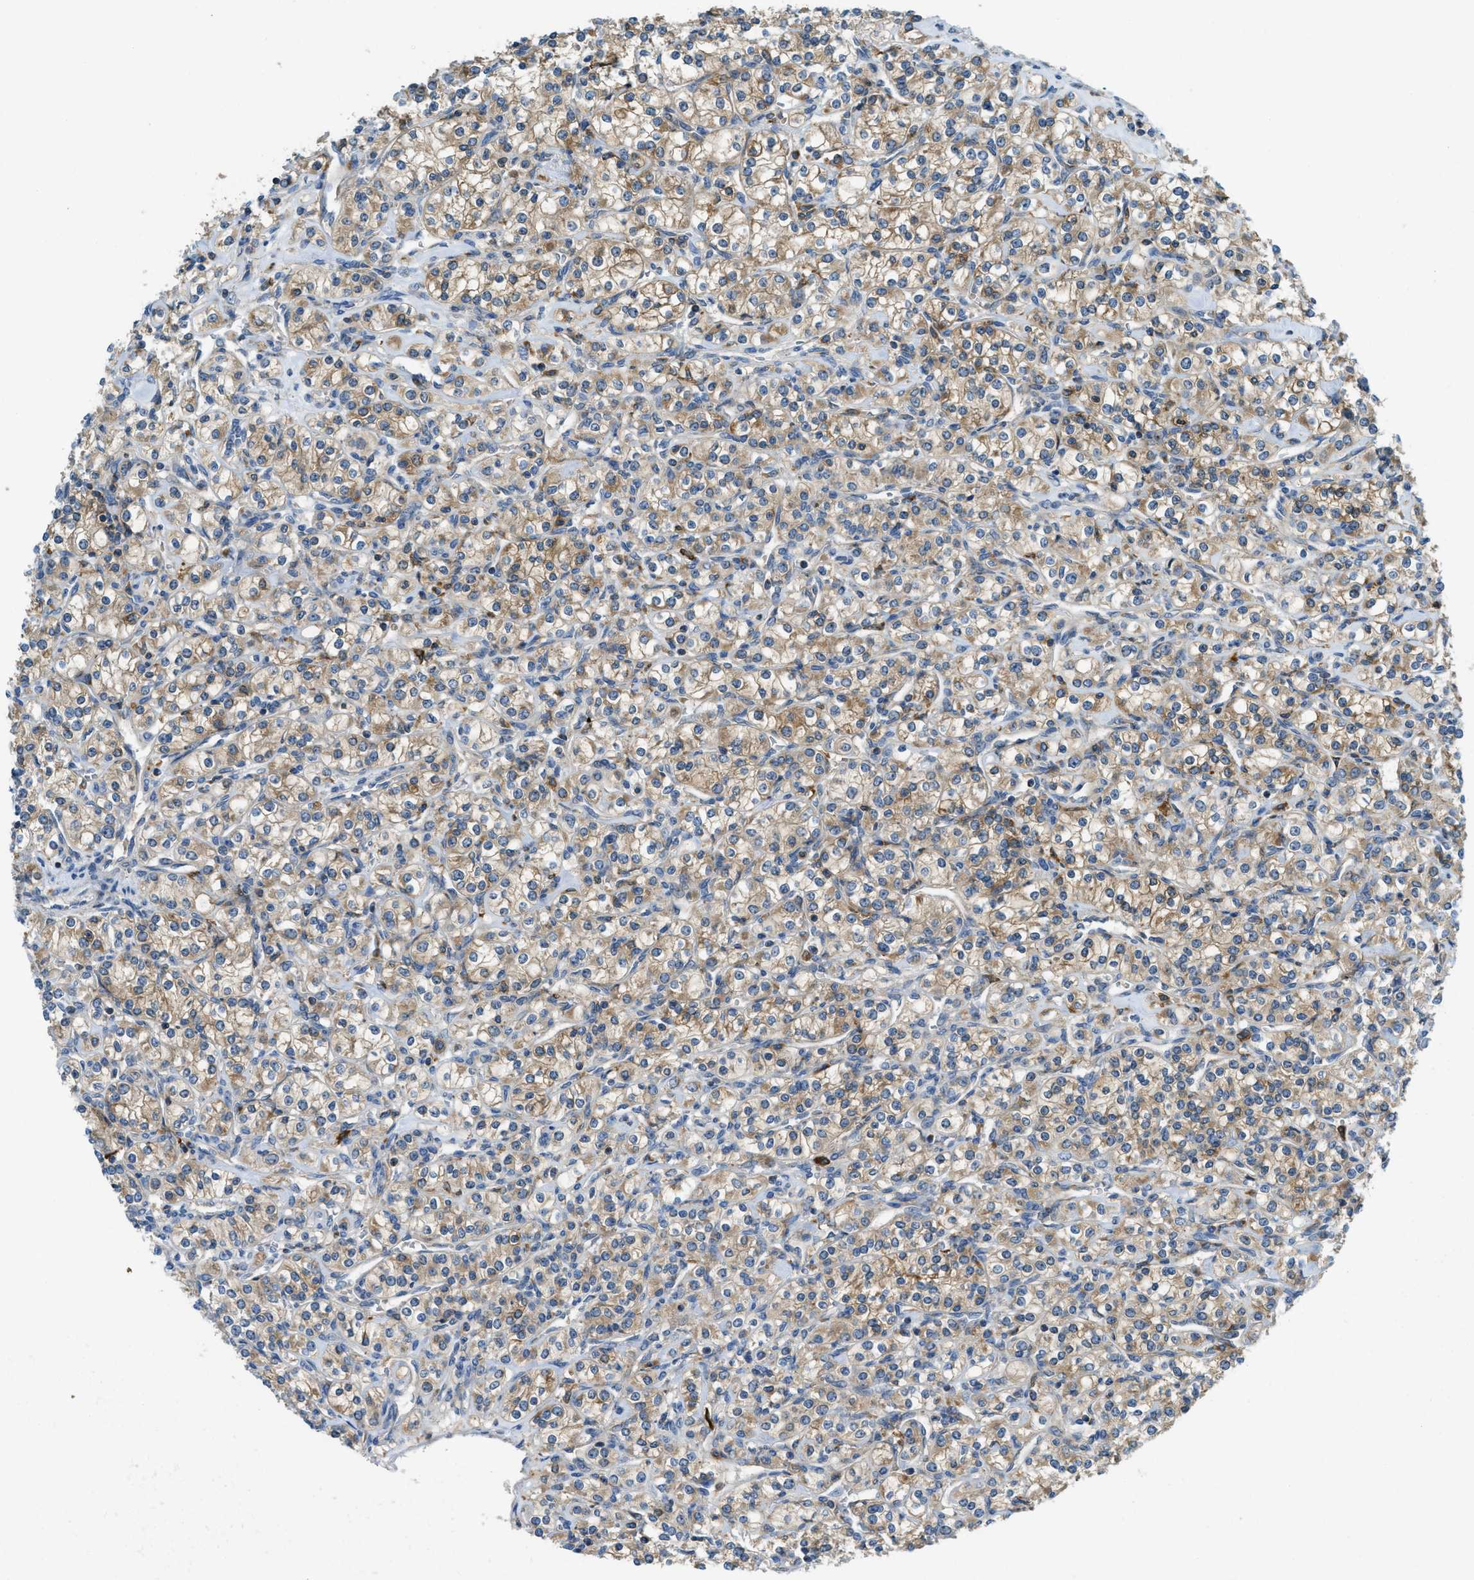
{"staining": {"intensity": "moderate", "quantity": ">75%", "location": "cytoplasmic/membranous"}, "tissue": "renal cancer", "cell_type": "Tumor cells", "image_type": "cancer", "snomed": [{"axis": "morphology", "description": "Adenocarcinoma, NOS"}, {"axis": "topography", "description": "Kidney"}], "caption": "A brown stain labels moderate cytoplasmic/membranous positivity of a protein in human adenocarcinoma (renal) tumor cells.", "gene": "RFFL", "patient": {"sex": "male", "age": 77}}